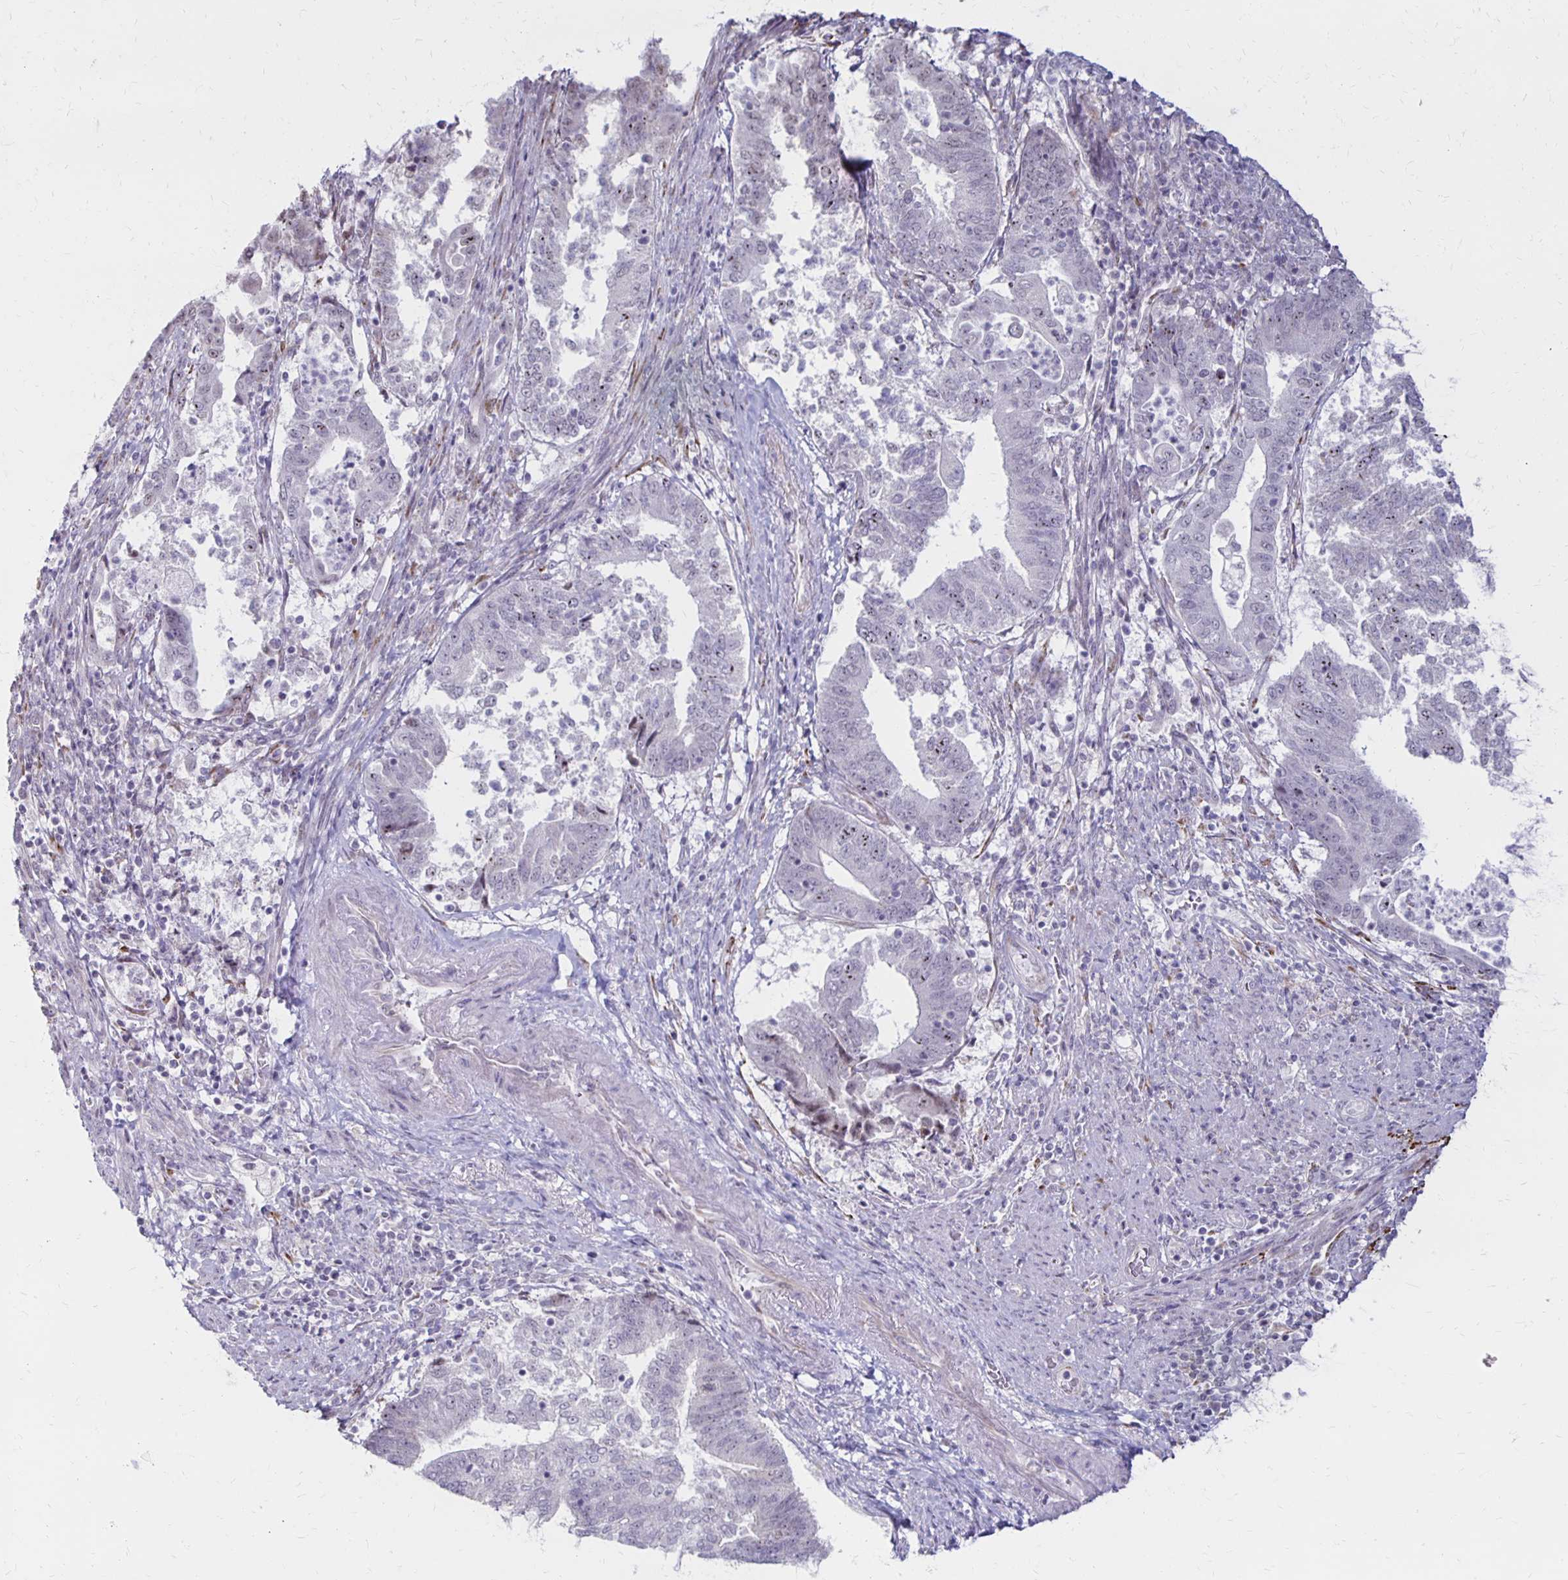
{"staining": {"intensity": "weak", "quantity": "<25%", "location": "nuclear"}, "tissue": "endometrial cancer", "cell_type": "Tumor cells", "image_type": "cancer", "snomed": [{"axis": "morphology", "description": "Adenocarcinoma, NOS"}, {"axis": "topography", "description": "Endometrium"}], "caption": "An immunohistochemistry (IHC) micrograph of endometrial adenocarcinoma is shown. There is no staining in tumor cells of endometrial adenocarcinoma. (DAB IHC with hematoxylin counter stain).", "gene": "DAGLA", "patient": {"sex": "female", "age": 65}}